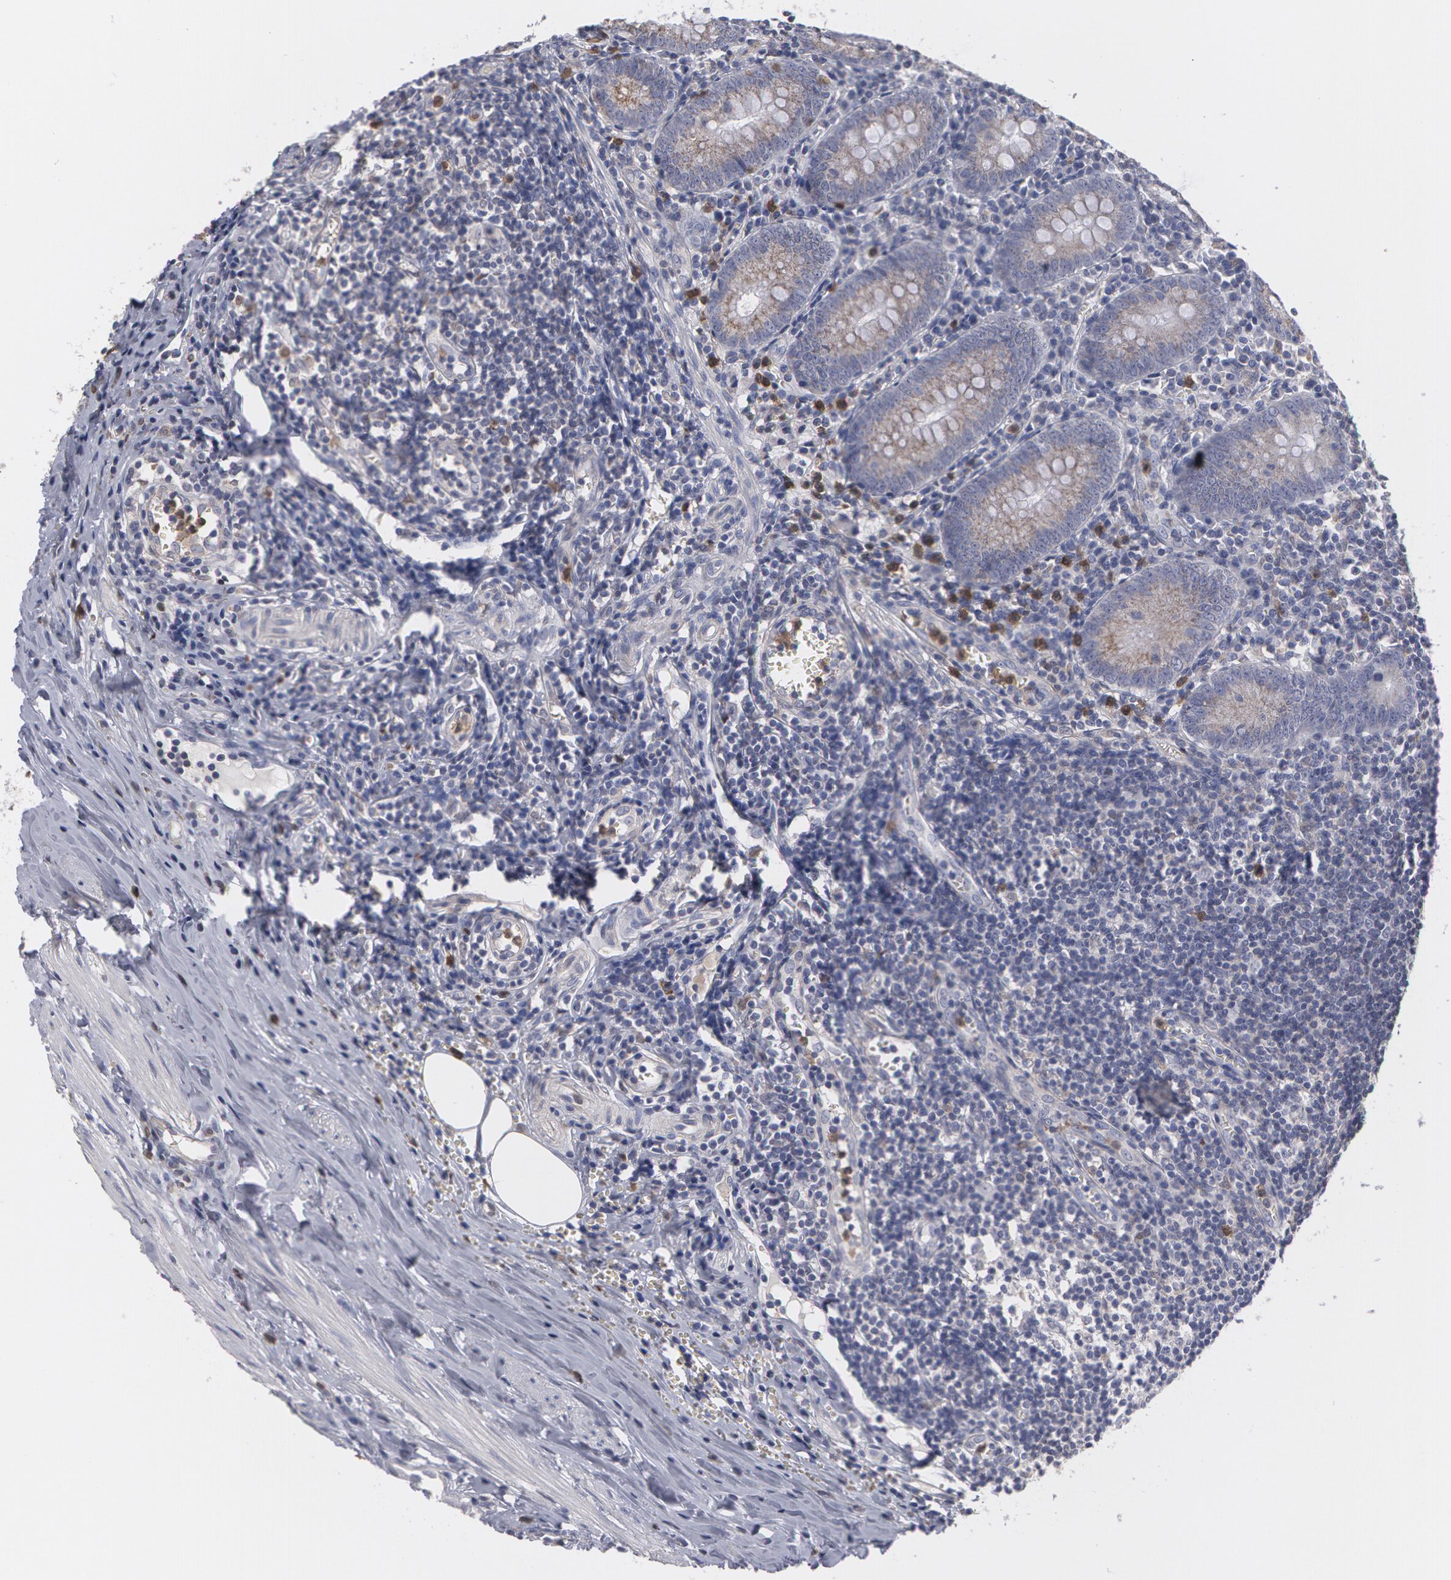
{"staining": {"intensity": "weak", "quantity": ">75%", "location": "cytoplasmic/membranous"}, "tissue": "appendix", "cell_type": "Glandular cells", "image_type": "normal", "snomed": [{"axis": "morphology", "description": "Normal tissue, NOS"}, {"axis": "topography", "description": "Appendix"}], "caption": "Glandular cells demonstrate weak cytoplasmic/membranous staining in about >75% of cells in benign appendix.", "gene": "CAT", "patient": {"sex": "female", "age": 19}}